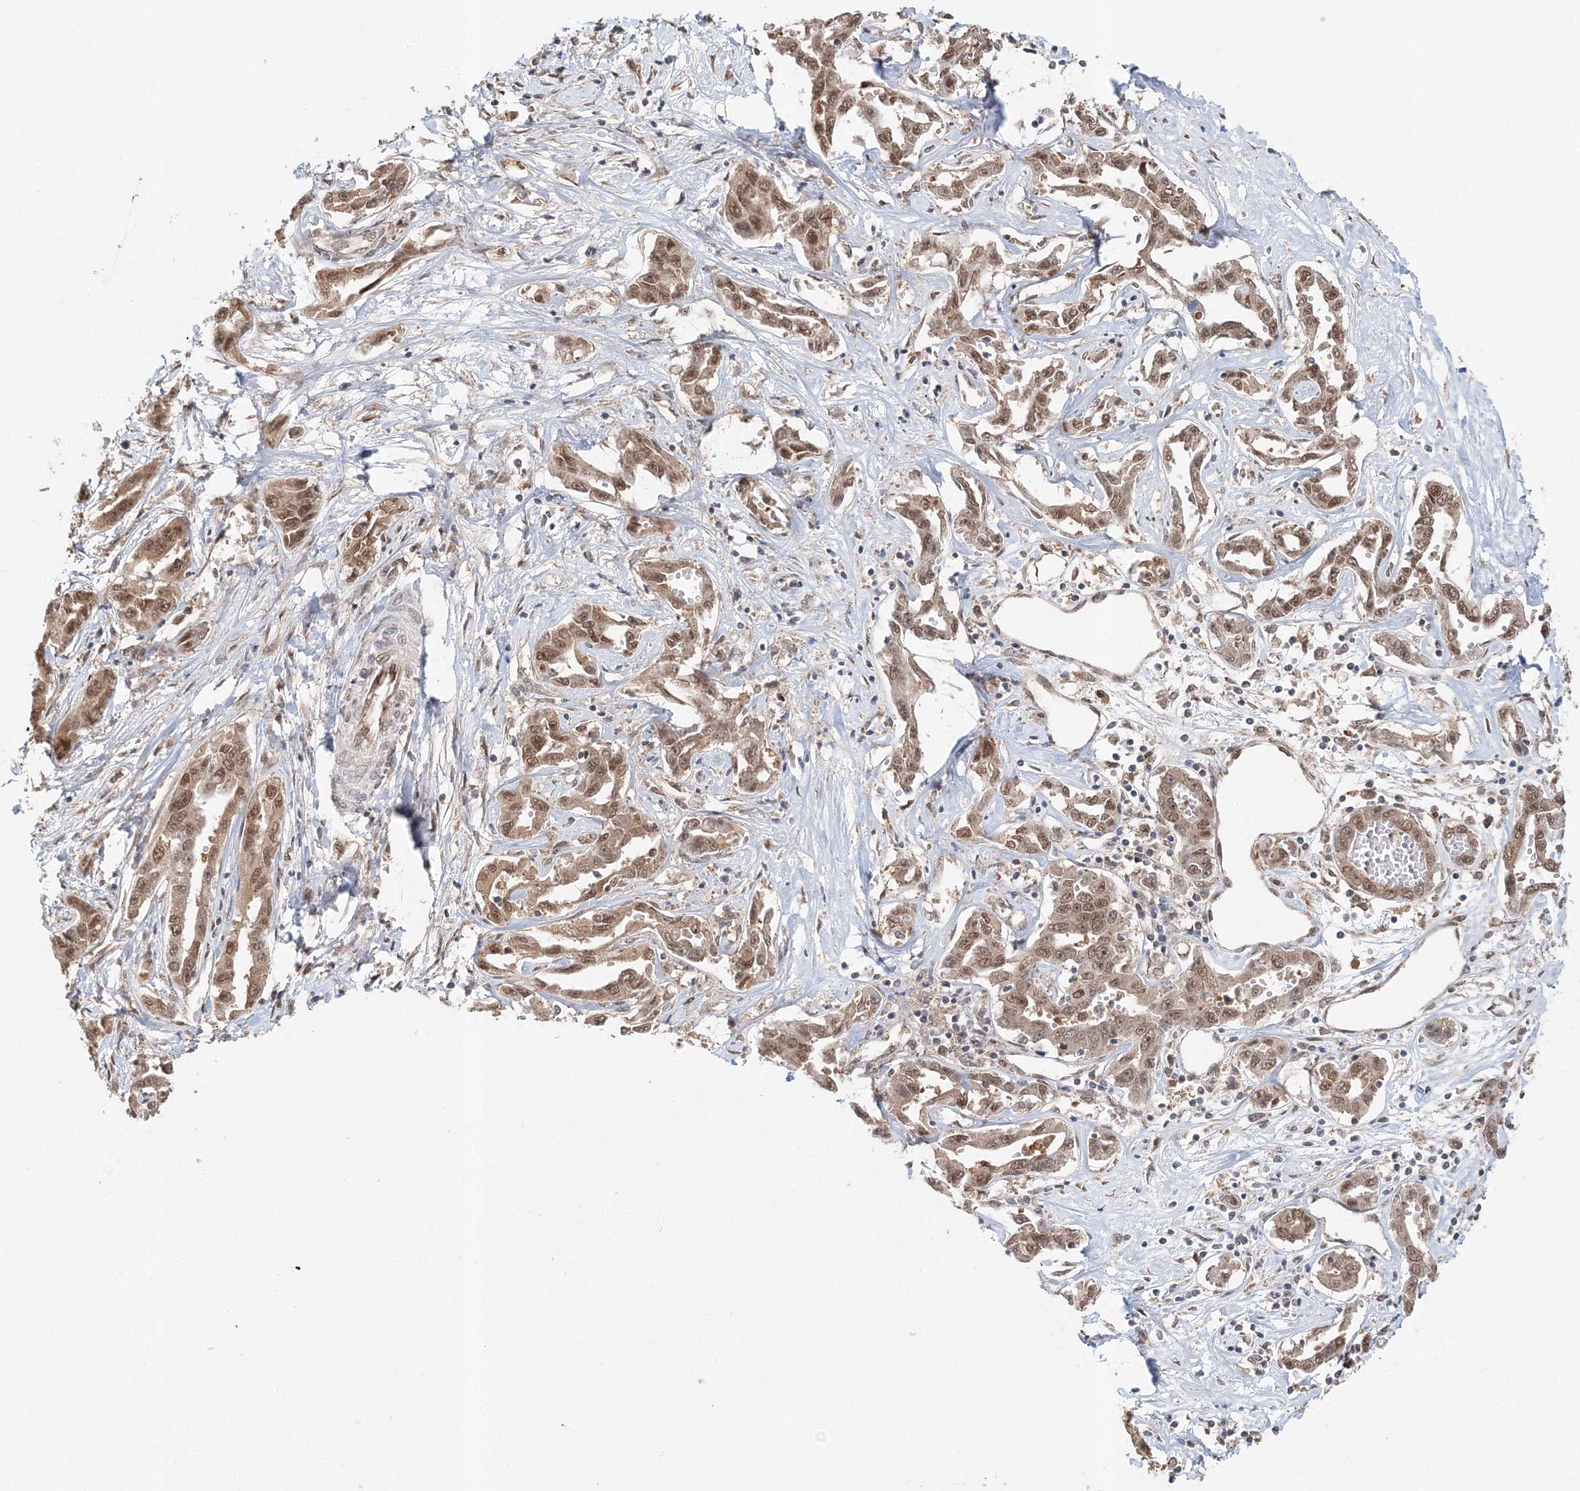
{"staining": {"intensity": "moderate", "quantity": ">75%", "location": "nuclear"}, "tissue": "liver cancer", "cell_type": "Tumor cells", "image_type": "cancer", "snomed": [{"axis": "morphology", "description": "Cholangiocarcinoma"}, {"axis": "topography", "description": "Liver"}], "caption": "Tumor cells exhibit medium levels of moderate nuclear staining in approximately >75% of cells in liver cancer.", "gene": "PSMD6", "patient": {"sex": "male", "age": 59}}